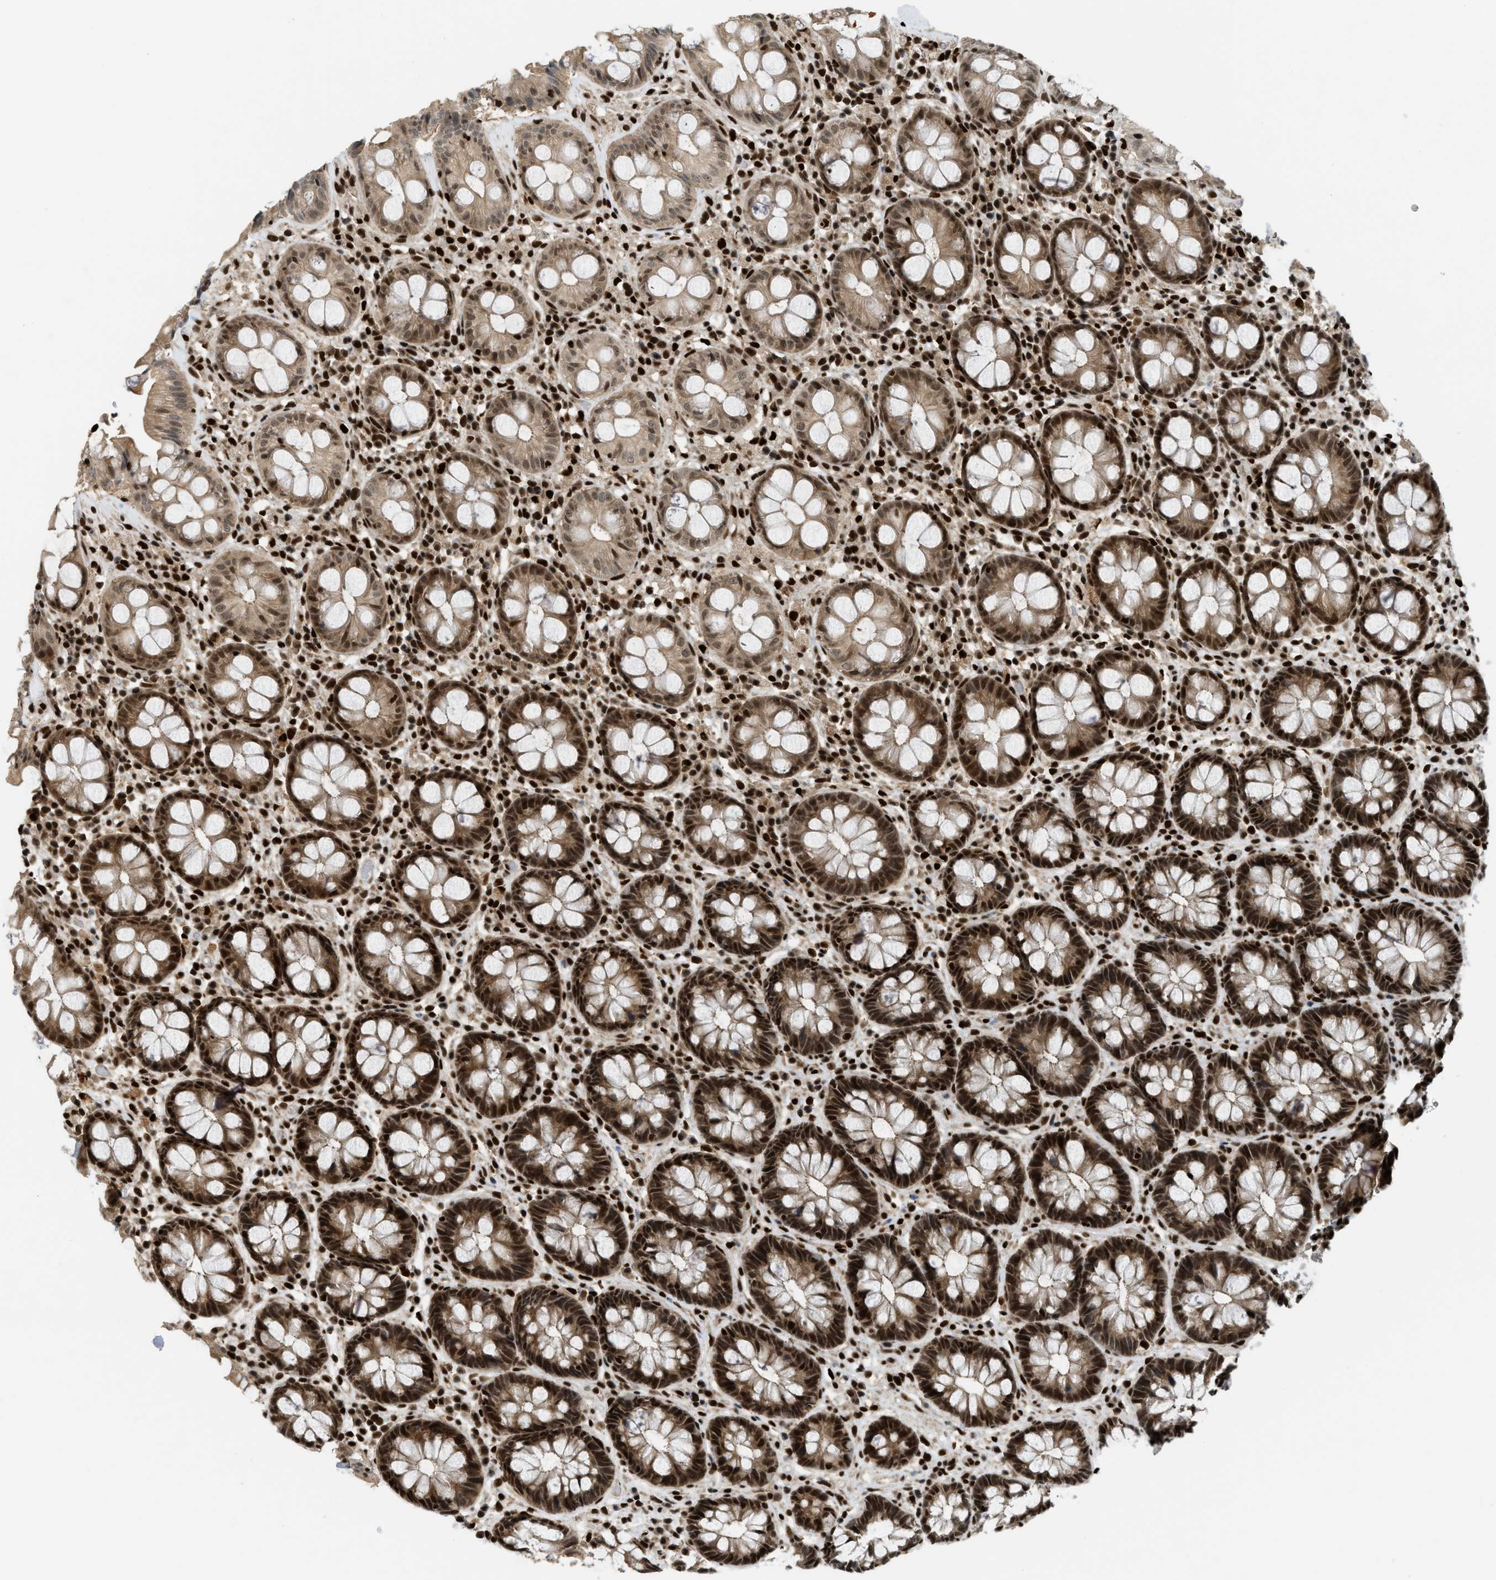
{"staining": {"intensity": "strong", "quantity": ">75%", "location": "cytoplasmic/membranous,nuclear"}, "tissue": "rectum", "cell_type": "Glandular cells", "image_type": "normal", "snomed": [{"axis": "morphology", "description": "Normal tissue, NOS"}, {"axis": "topography", "description": "Rectum"}], "caption": "Benign rectum demonstrates strong cytoplasmic/membranous,nuclear expression in approximately >75% of glandular cells.", "gene": "RFX5", "patient": {"sex": "male", "age": 64}}